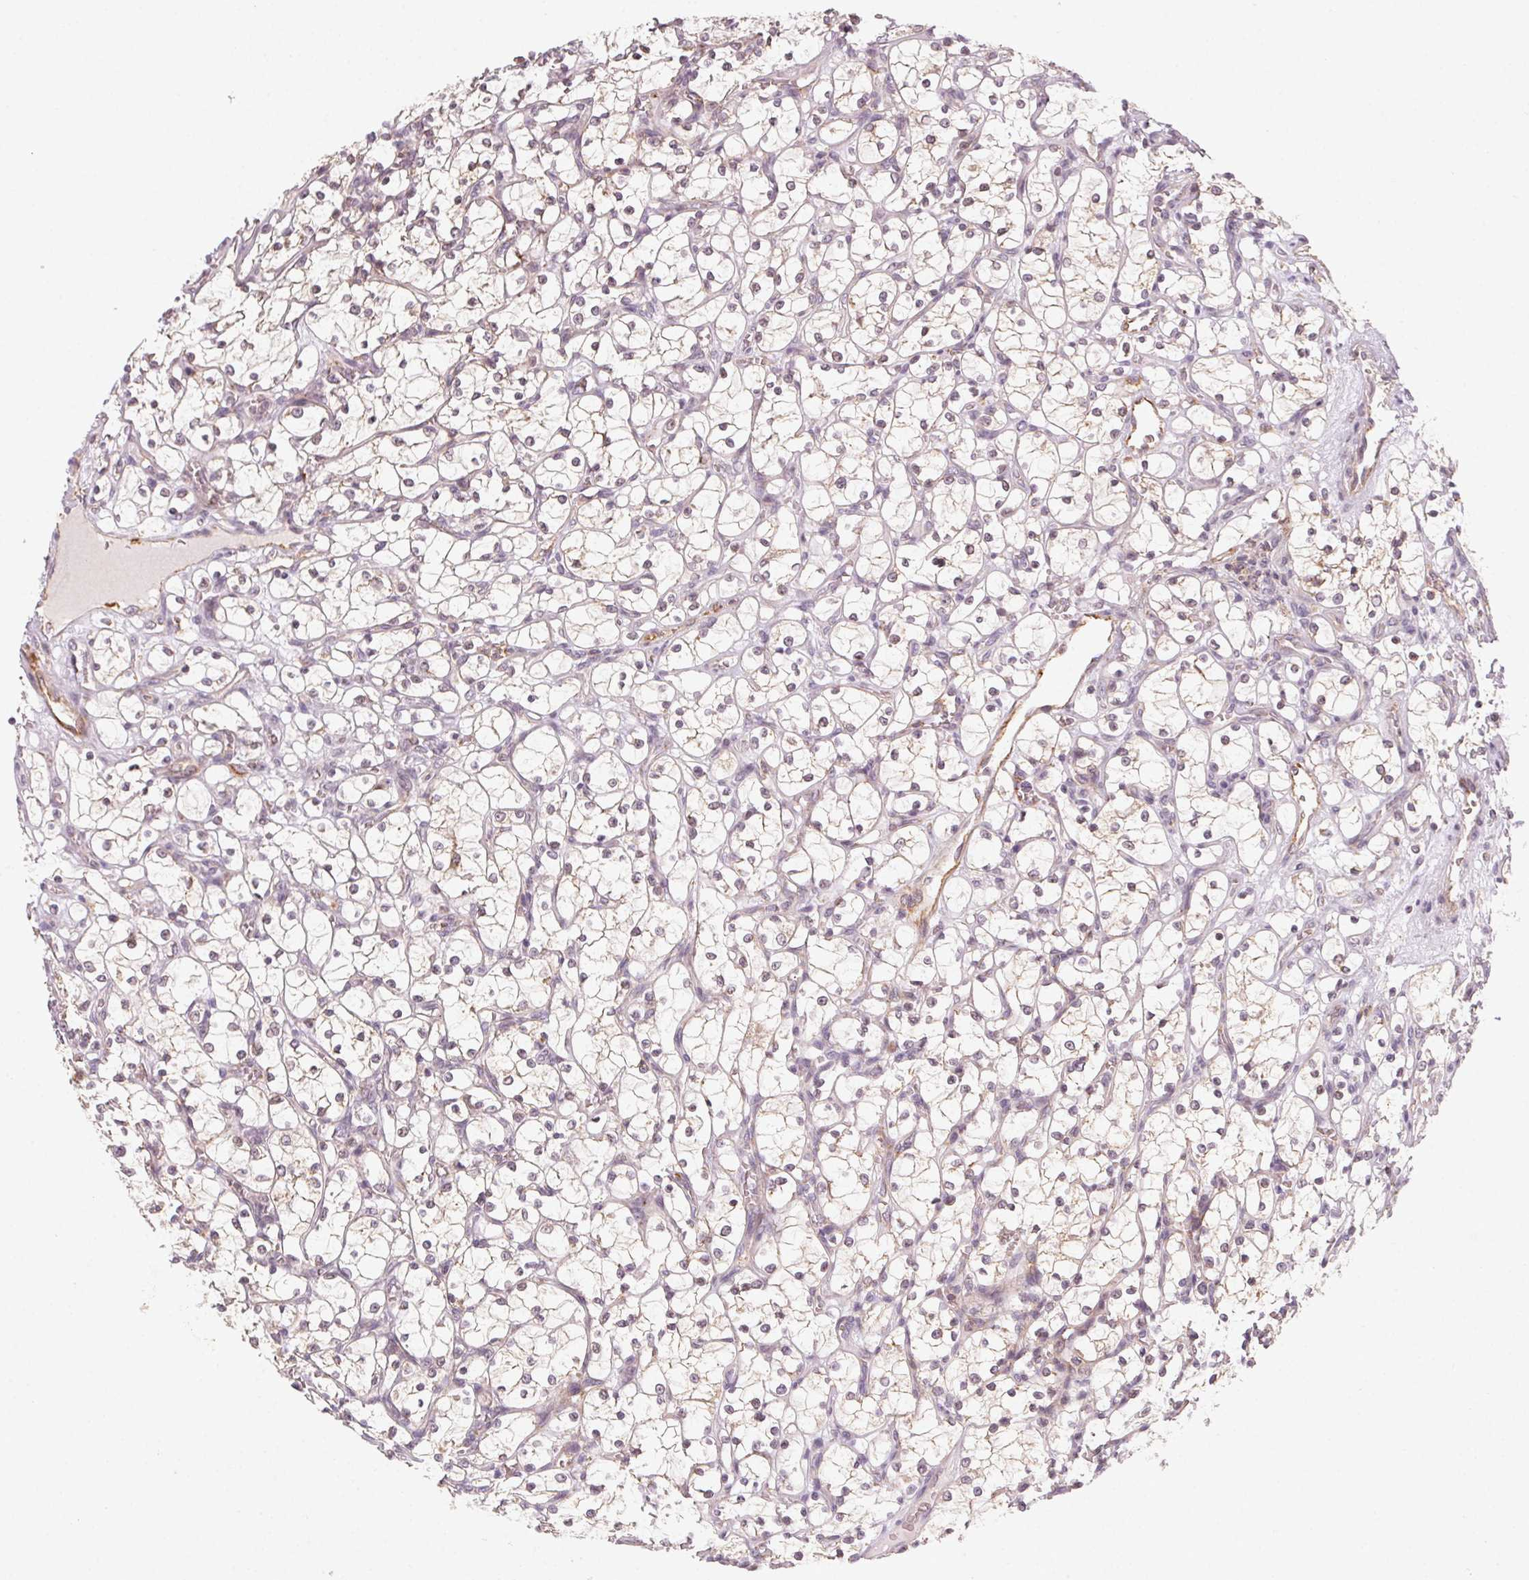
{"staining": {"intensity": "negative", "quantity": "none", "location": "none"}, "tissue": "renal cancer", "cell_type": "Tumor cells", "image_type": "cancer", "snomed": [{"axis": "morphology", "description": "Adenocarcinoma, NOS"}, {"axis": "topography", "description": "Kidney"}], "caption": "IHC image of human adenocarcinoma (renal) stained for a protein (brown), which reveals no positivity in tumor cells. Brightfield microscopy of immunohistochemistry (IHC) stained with DAB (3,3'-diaminobenzidine) (brown) and hematoxylin (blue), captured at high magnification.", "gene": "NCOA4", "patient": {"sex": "female", "age": 69}}